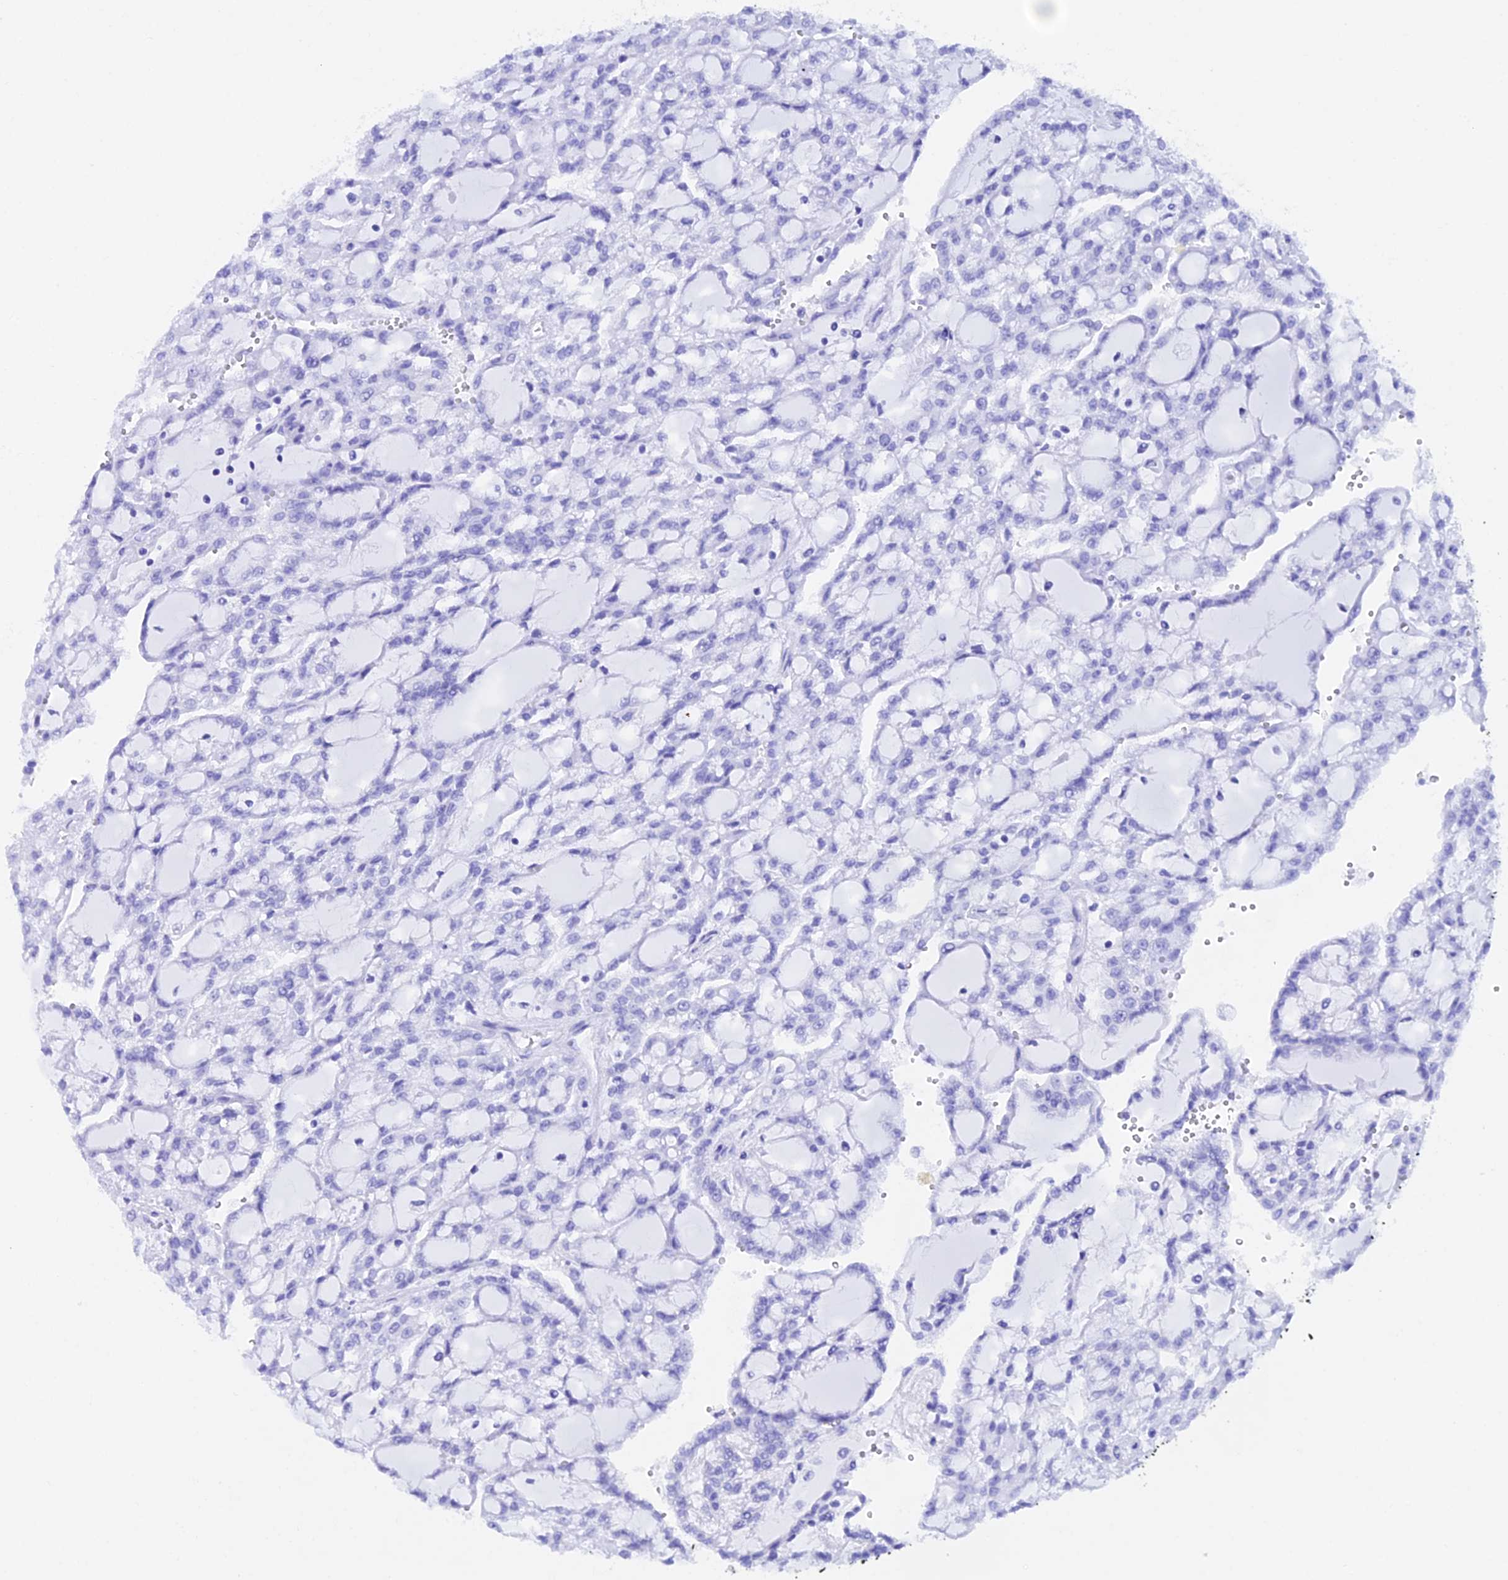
{"staining": {"intensity": "negative", "quantity": "none", "location": "none"}, "tissue": "renal cancer", "cell_type": "Tumor cells", "image_type": "cancer", "snomed": [{"axis": "morphology", "description": "Adenocarcinoma, NOS"}, {"axis": "topography", "description": "Kidney"}], "caption": "There is no significant expression in tumor cells of renal cancer (adenocarcinoma).", "gene": "CDNF", "patient": {"sex": "male", "age": 63}}